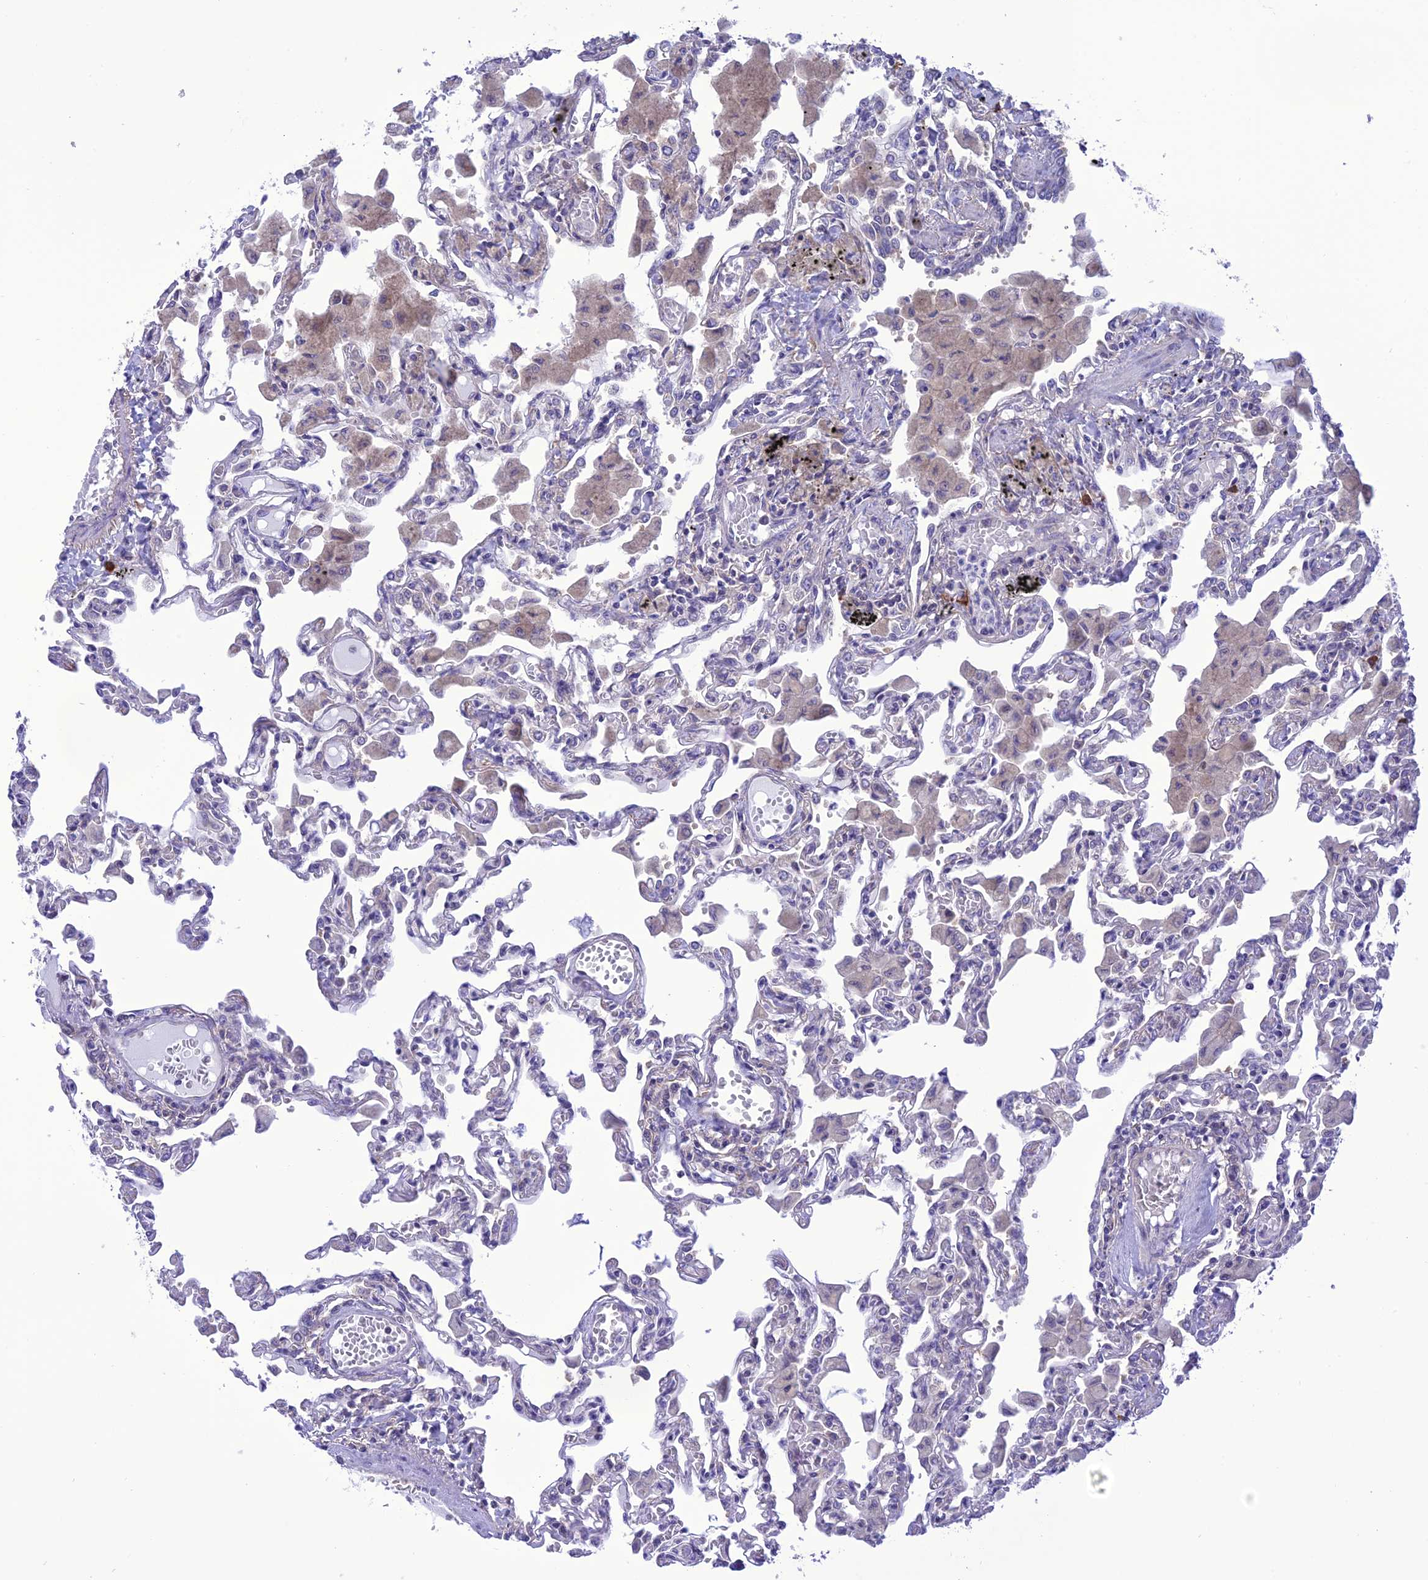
{"staining": {"intensity": "negative", "quantity": "none", "location": "none"}, "tissue": "lung", "cell_type": "Alveolar cells", "image_type": "normal", "snomed": [{"axis": "morphology", "description": "Normal tissue, NOS"}, {"axis": "topography", "description": "Bronchus"}, {"axis": "topography", "description": "Lung"}], "caption": "High power microscopy image of an immunohistochemistry image of benign lung, revealing no significant staining in alveolar cells.", "gene": "RNF126", "patient": {"sex": "female", "age": 49}}